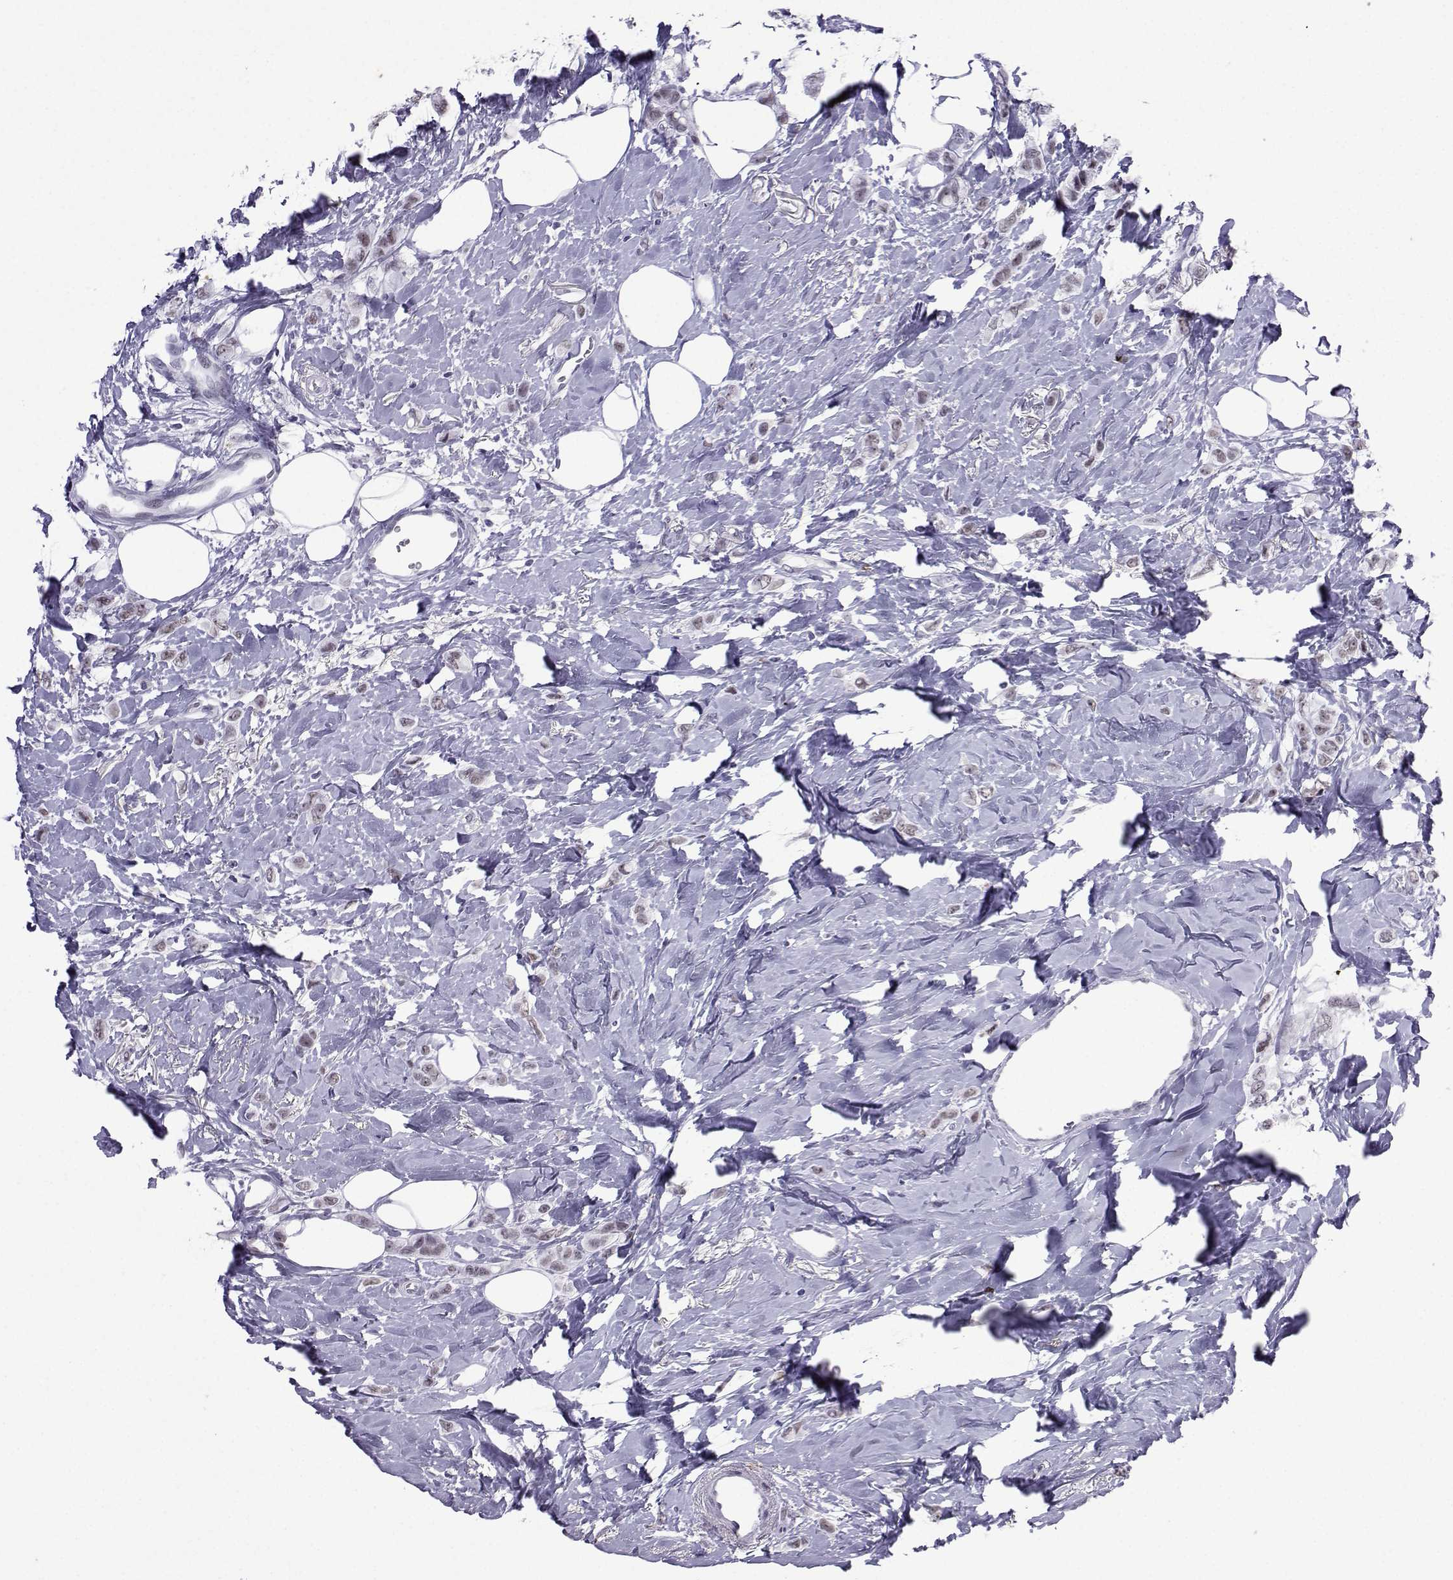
{"staining": {"intensity": "negative", "quantity": "none", "location": "none"}, "tissue": "breast cancer", "cell_type": "Tumor cells", "image_type": "cancer", "snomed": [{"axis": "morphology", "description": "Lobular carcinoma"}, {"axis": "topography", "description": "Breast"}], "caption": "Human breast cancer (lobular carcinoma) stained for a protein using immunohistochemistry exhibits no staining in tumor cells.", "gene": "LORICRIN", "patient": {"sex": "female", "age": 66}}